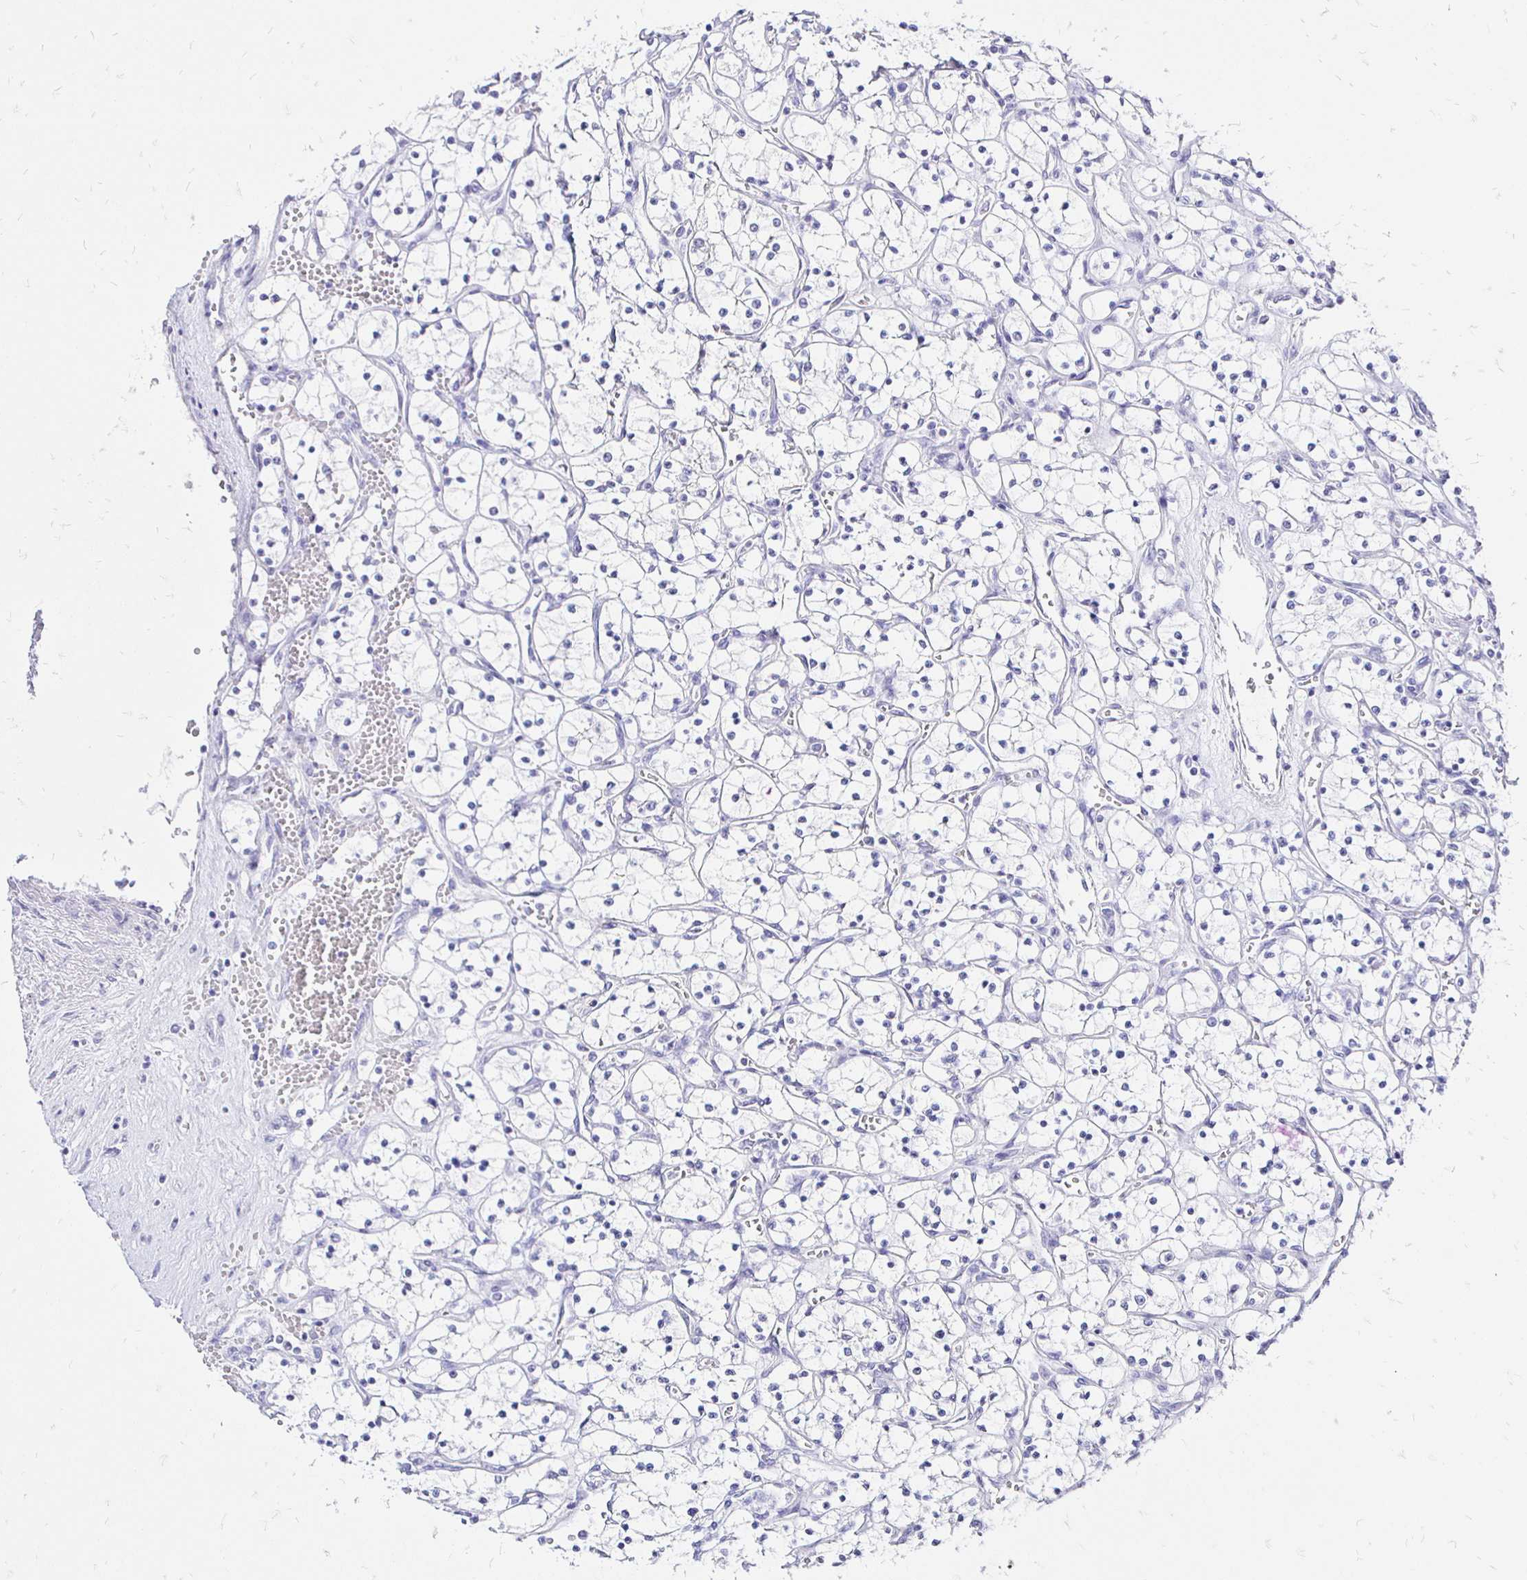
{"staining": {"intensity": "negative", "quantity": "none", "location": "none"}, "tissue": "renal cancer", "cell_type": "Tumor cells", "image_type": "cancer", "snomed": [{"axis": "morphology", "description": "Adenocarcinoma, NOS"}, {"axis": "topography", "description": "Kidney"}], "caption": "The micrograph shows no significant staining in tumor cells of renal cancer. (Stains: DAB IHC with hematoxylin counter stain, Microscopy: brightfield microscopy at high magnification).", "gene": "IRGC", "patient": {"sex": "female", "age": 69}}